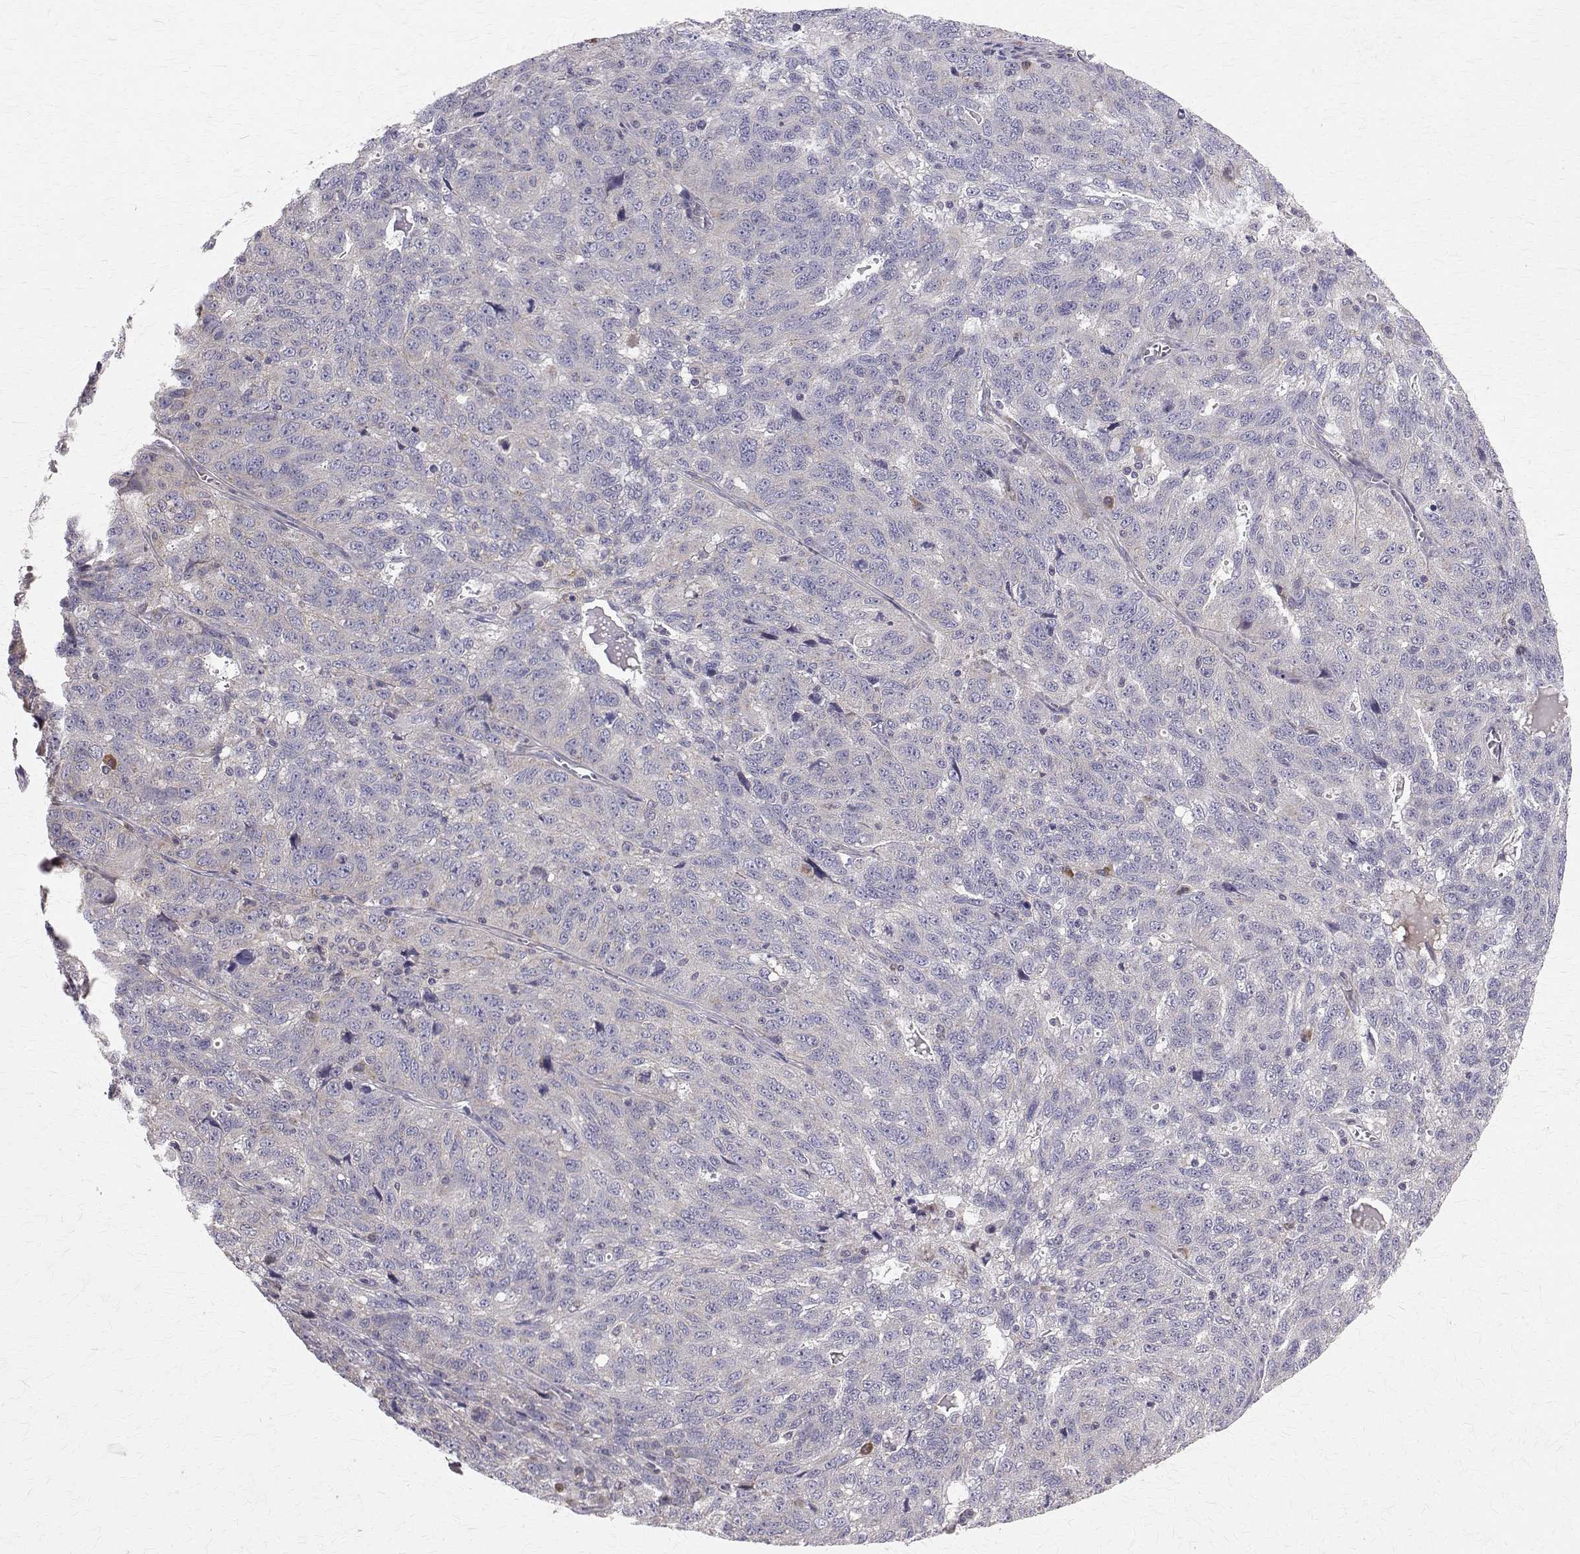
{"staining": {"intensity": "negative", "quantity": "none", "location": "none"}, "tissue": "ovarian cancer", "cell_type": "Tumor cells", "image_type": "cancer", "snomed": [{"axis": "morphology", "description": "Cystadenocarcinoma, serous, NOS"}, {"axis": "topography", "description": "Ovary"}], "caption": "An image of human ovarian serous cystadenocarcinoma is negative for staining in tumor cells.", "gene": "ARFGAP1", "patient": {"sex": "female", "age": 71}}